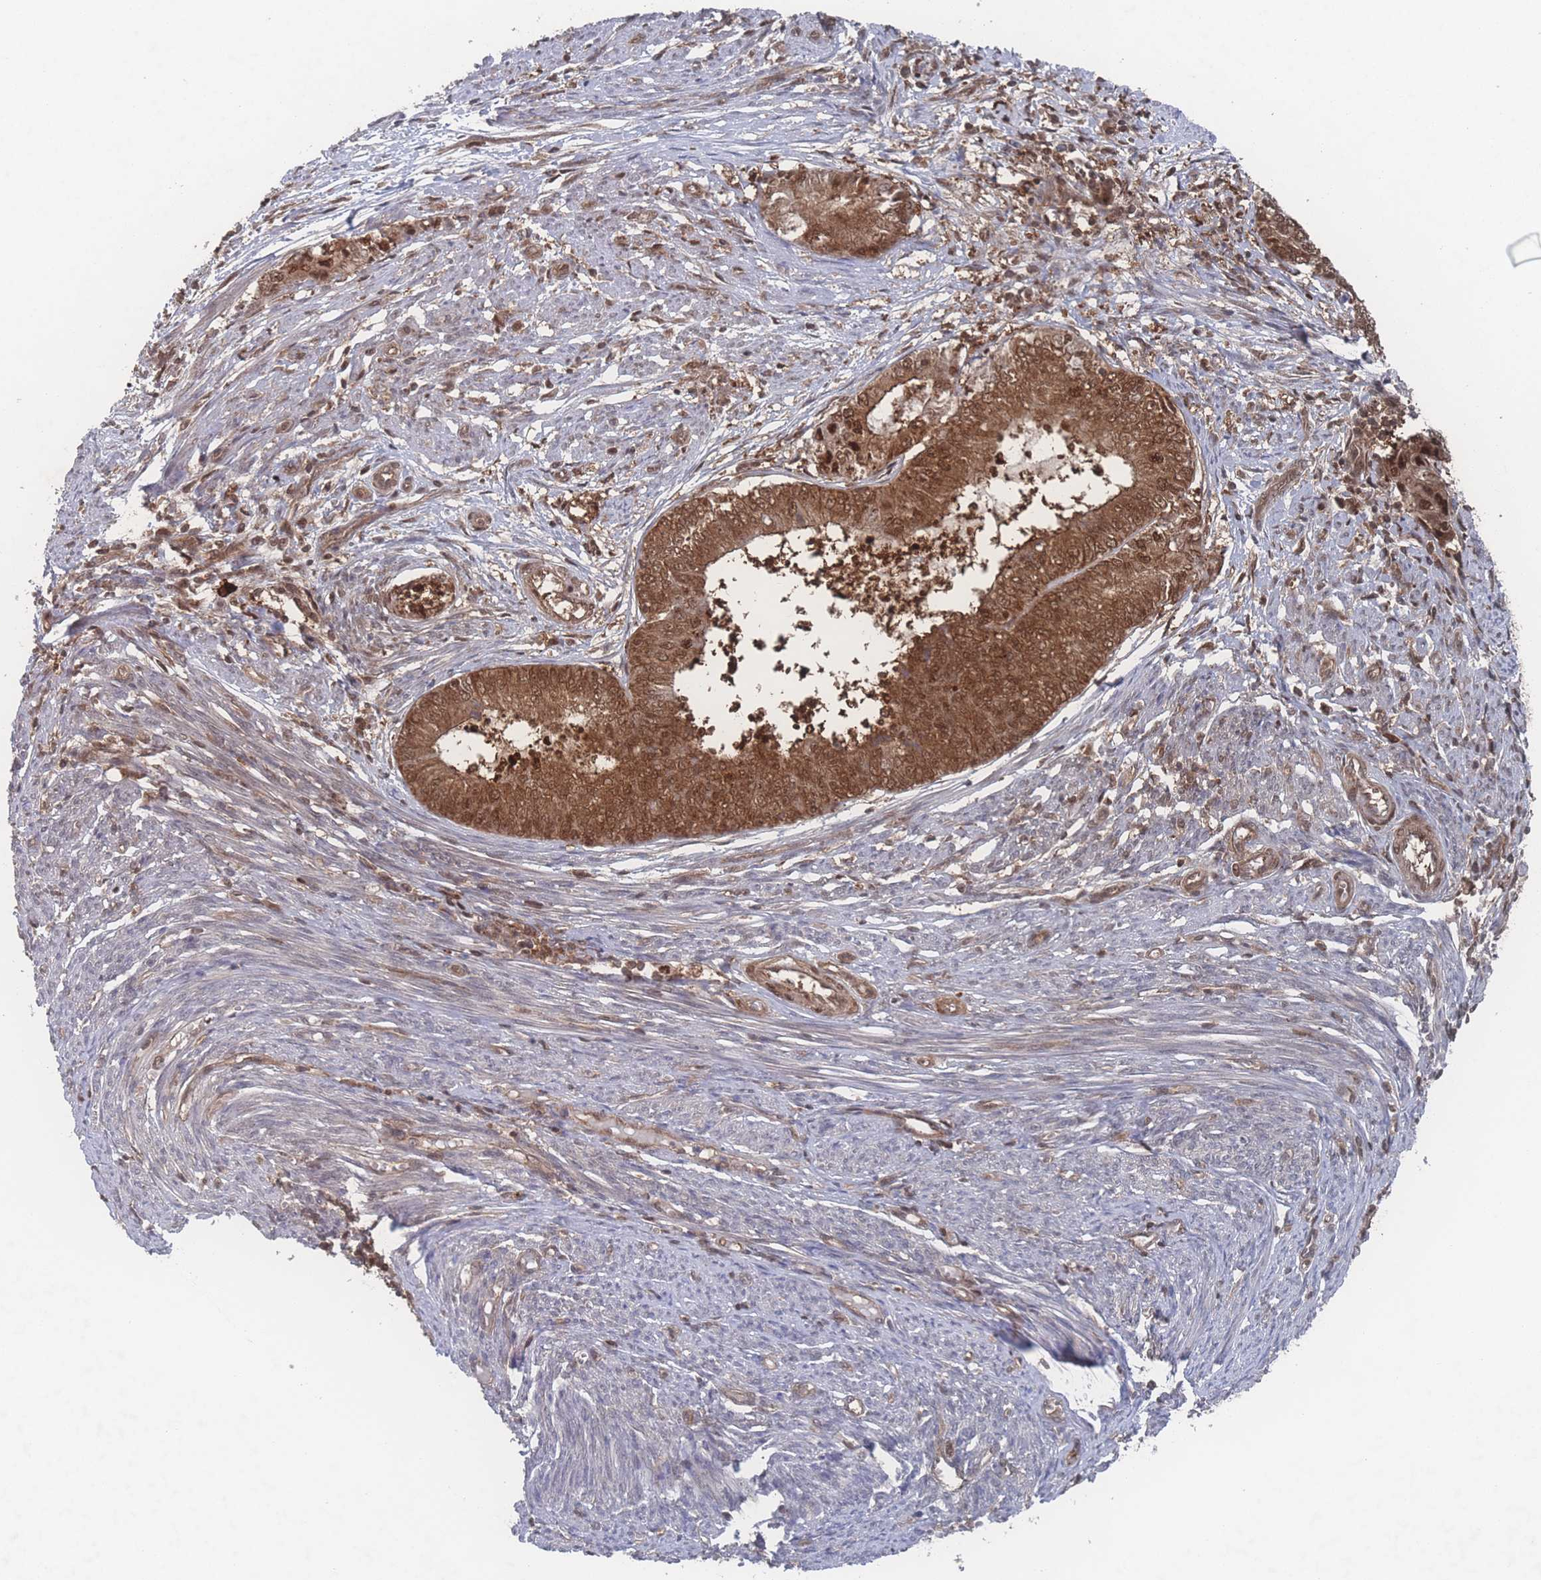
{"staining": {"intensity": "moderate", "quantity": ">75%", "location": "cytoplasmic/membranous,nuclear"}, "tissue": "endometrial cancer", "cell_type": "Tumor cells", "image_type": "cancer", "snomed": [{"axis": "morphology", "description": "Adenocarcinoma, NOS"}, {"axis": "topography", "description": "Endometrium"}], "caption": "Protein expression analysis of human endometrial cancer (adenocarcinoma) reveals moderate cytoplasmic/membranous and nuclear staining in approximately >75% of tumor cells. Ihc stains the protein in brown and the nuclei are stained blue.", "gene": "PSMA1", "patient": {"sex": "female", "age": 62}}